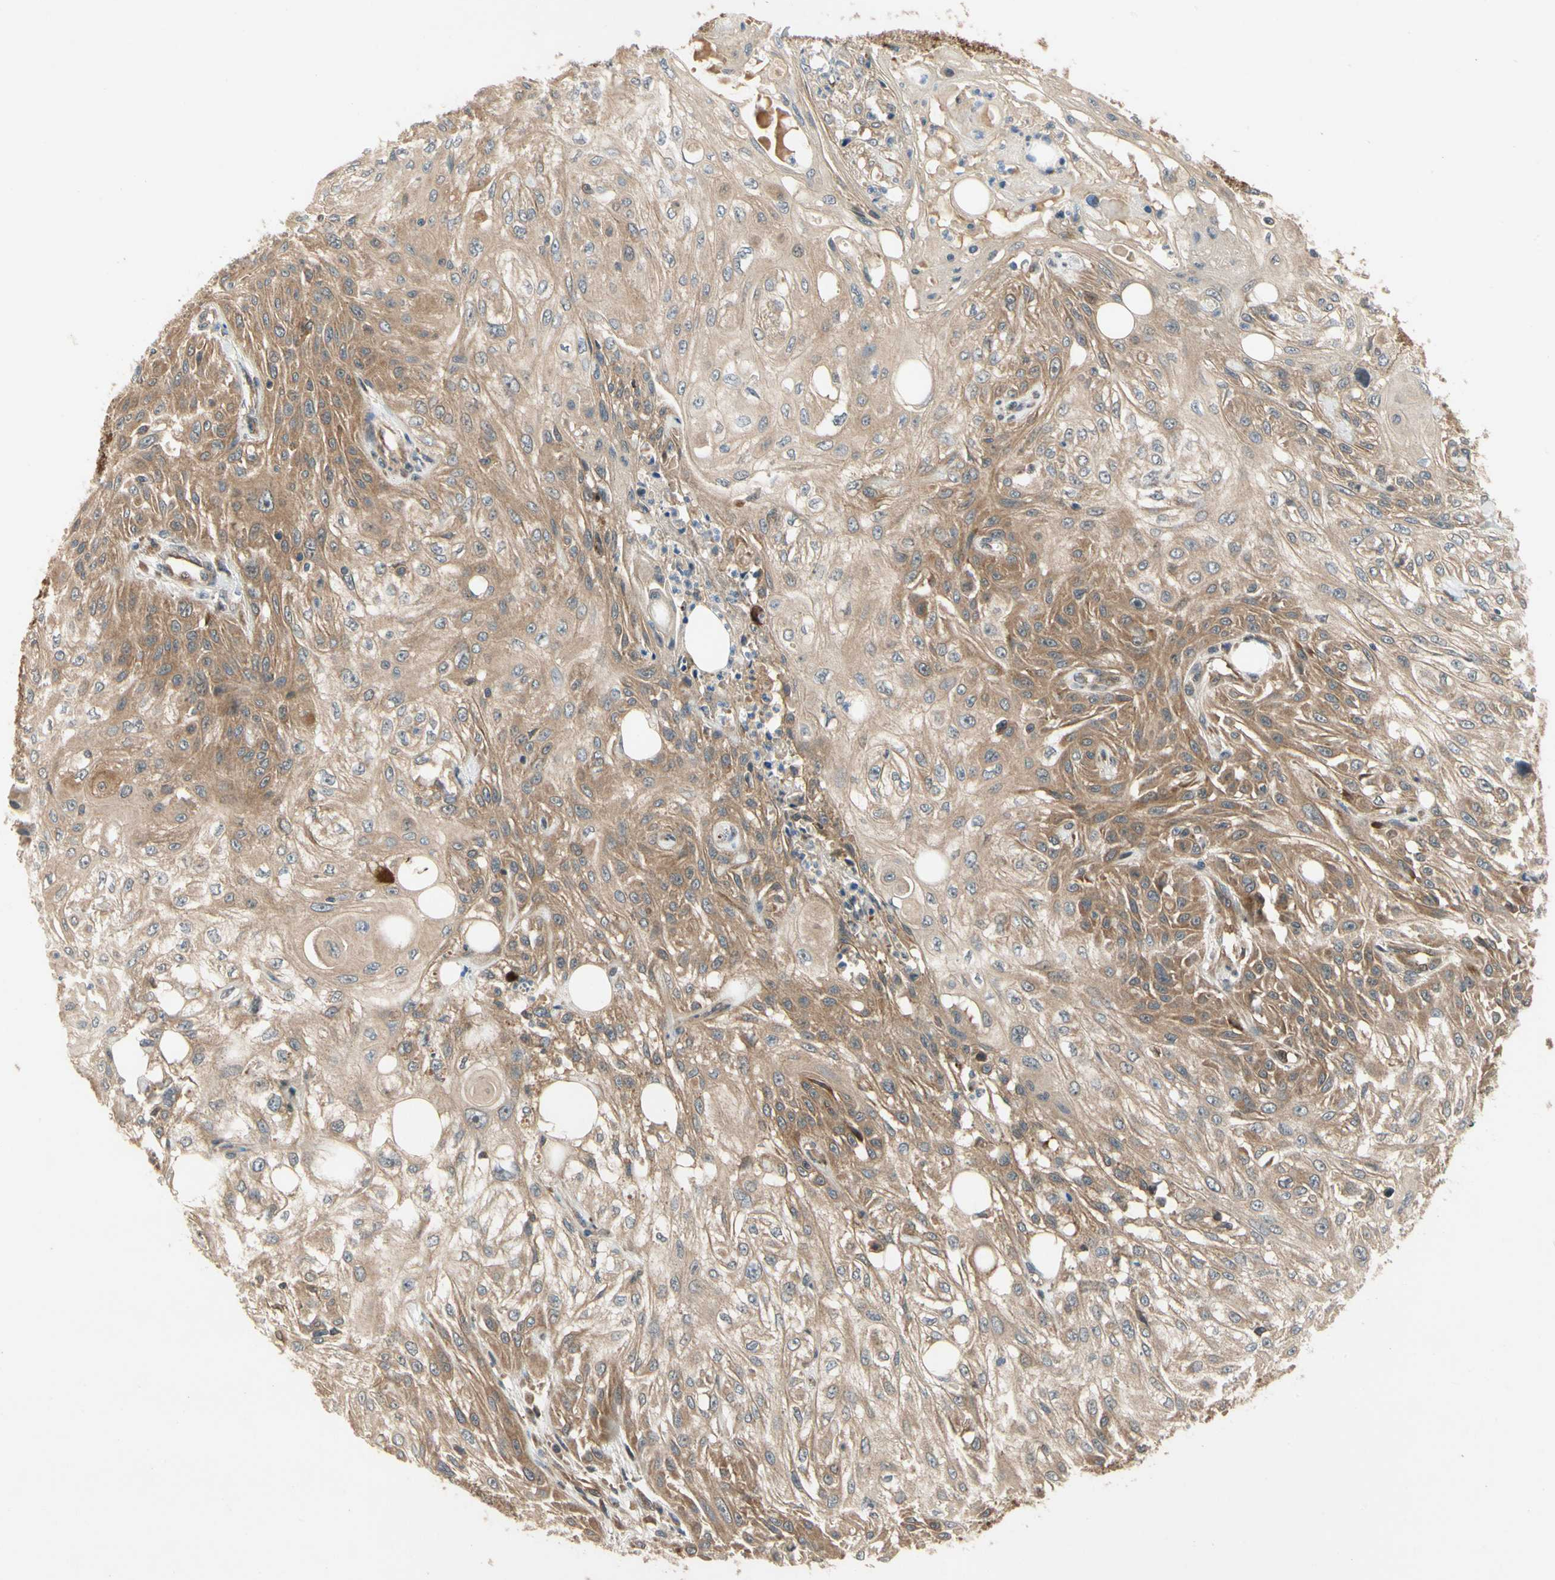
{"staining": {"intensity": "moderate", "quantity": ">75%", "location": "cytoplasmic/membranous"}, "tissue": "skin cancer", "cell_type": "Tumor cells", "image_type": "cancer", "snomed": [{"axis": "morphology", "description": "Squamous cell carcinoma, NOS"}, {"axis": "topography", "description": "Skin"}], "caption": "Skin cancer (squamous cell carcinoma) was stained to show a protein in brown. There is medium levels of moderate cytoplasmic/membranous staining in approximately >75% of tumor cells. (DAB (3,3'-diaminobenzidine) = brown stain, brightfield microscopy at high magnification).", "gene": "TDRP", "patient": {"sex": "male", "age": 75}}